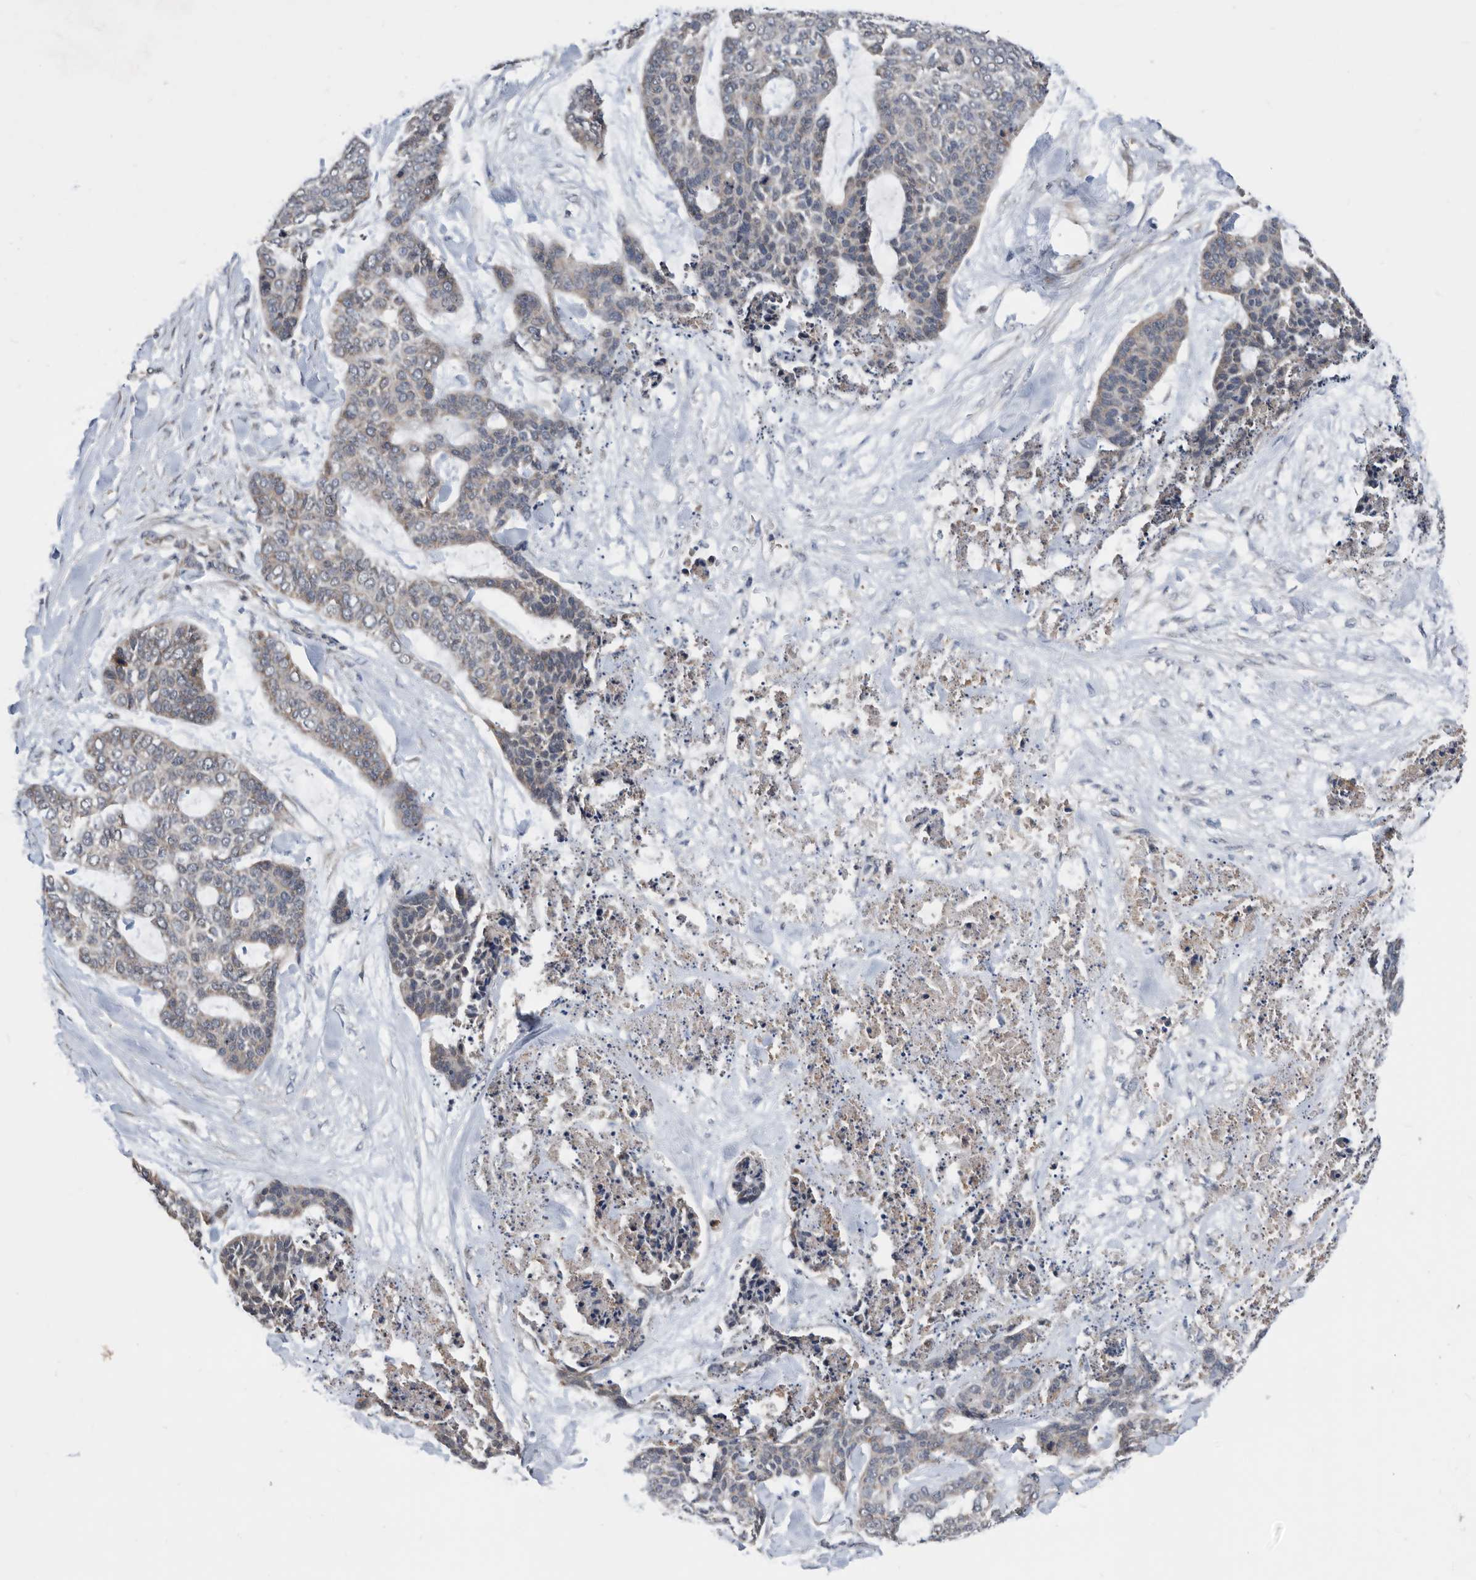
{"staining": {"intensity": "weak", "quantity": "<25%", "location": "cytoplasmic/membranous"}, "tissue": "skin cancer", "cell_type": "Tumor cells", "image_type": "cancer", "snomed": [{"axis": "morphology", "description": "Basal cell carcinoma"}, {"axis": "topography", "description": "Skin"}], "caption": "A high-resolution histopathology image shows immunohistochemistry (IHC) staining of skin cancer, which displays no significant positivity in tumor cells.", "gene": "AFAP1", "patient": {"sex": "female", "age": 64}}